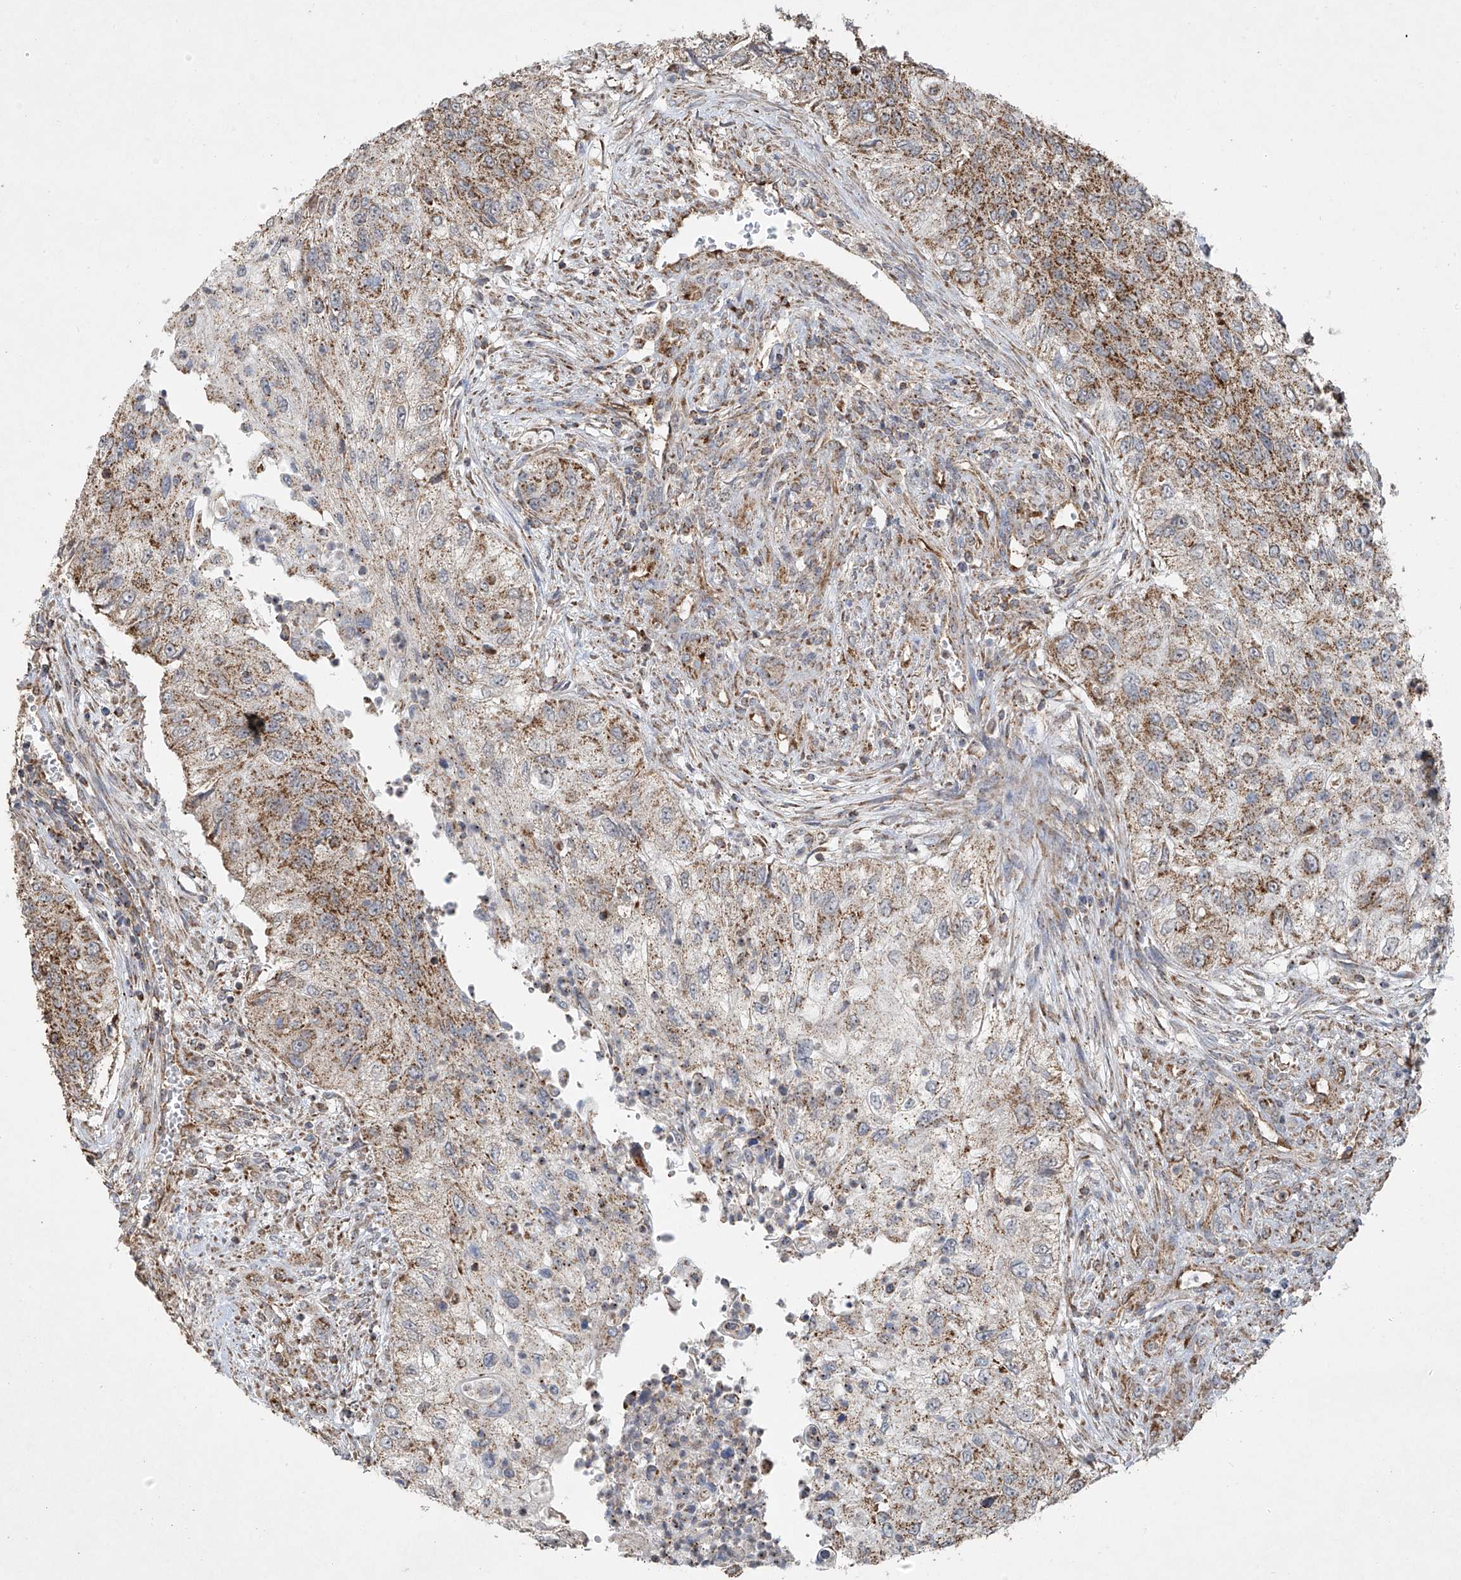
{"staining": {"intensity": "moderate", "quantity": ">75%", "location": "cytoplasmic/membranous"}, "tissue": "urothelial cancer", "cell_type": "Tumor cells", "image_type": "cancer", "snomed": [{"axis": "morphology", "description": "Urothelial carcinoma, High grade"}, {"axis": "topography", "description": "Urinary bladder"}], "caption": "Moderate cytoplasmic/membranous staining is identified in about >75% of tumor cells in urothelial cancer.", "gene": "UQCC1", "patient": {"sex": "female", "age": 60}}